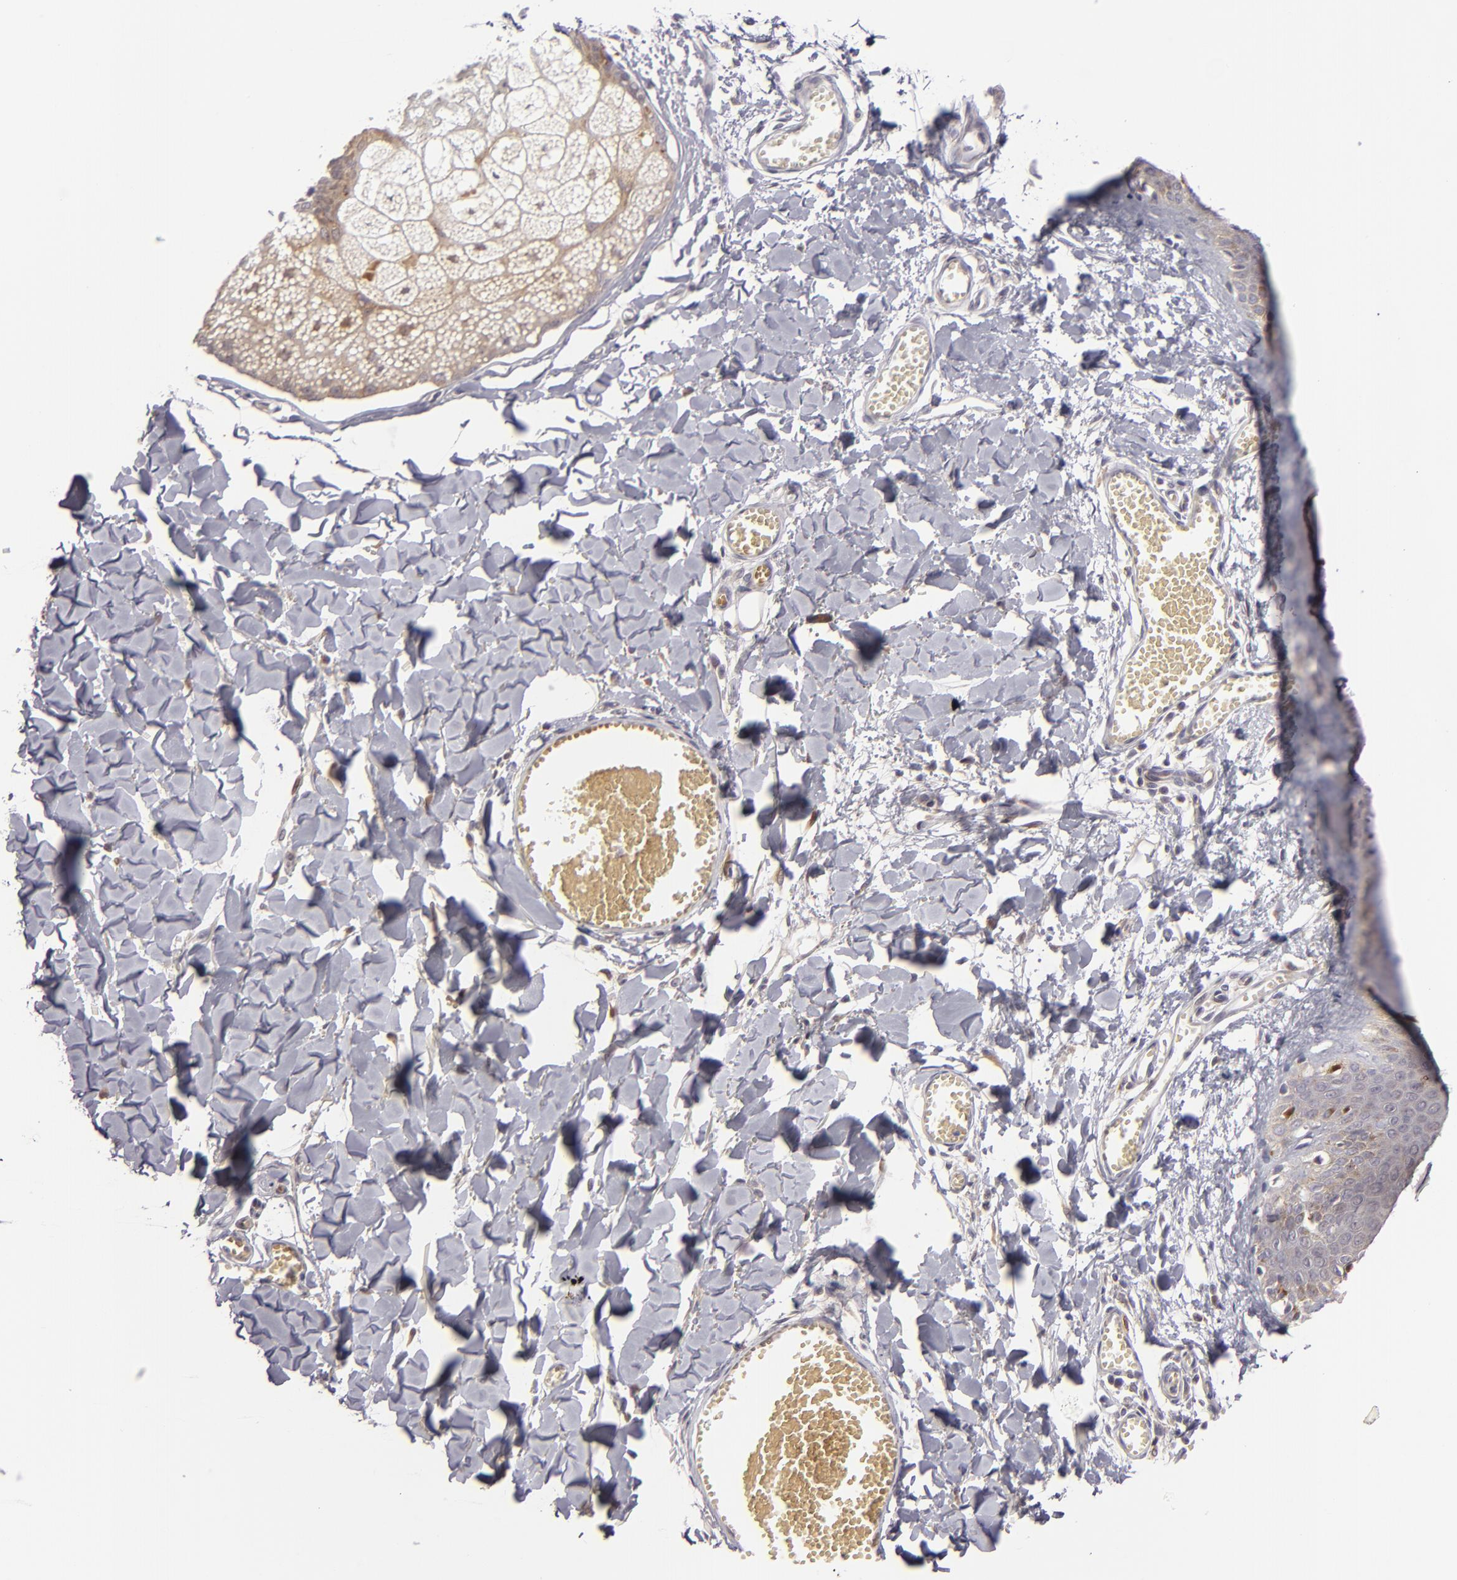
{"staining": {"intensity": "negative", "quantity": "none", "location": "none"}, "tissue": "skin", "cell_type": "Fibroblasts", "image_type": "normal", "snomed": [{"axis": "morphology", "description": "Normal tissue, NOS"}, {"axis": "morphology", "description": "Sarcoma, NOS"}, {"axis": "topography", "description": "Skin"}, {"axis": "topography", "description": "Soft tissue"}], "caption": "Immunohistochemistry (IHC) of benign human skin exhibits no expression in fibroblasts. Brightfield microscopy of IHC stained with DAB (brown) and hematoxylin (blue), captured at high magnification.", "gene": "SH2D4A", "patient": {"sex": "female", "age": 51}}